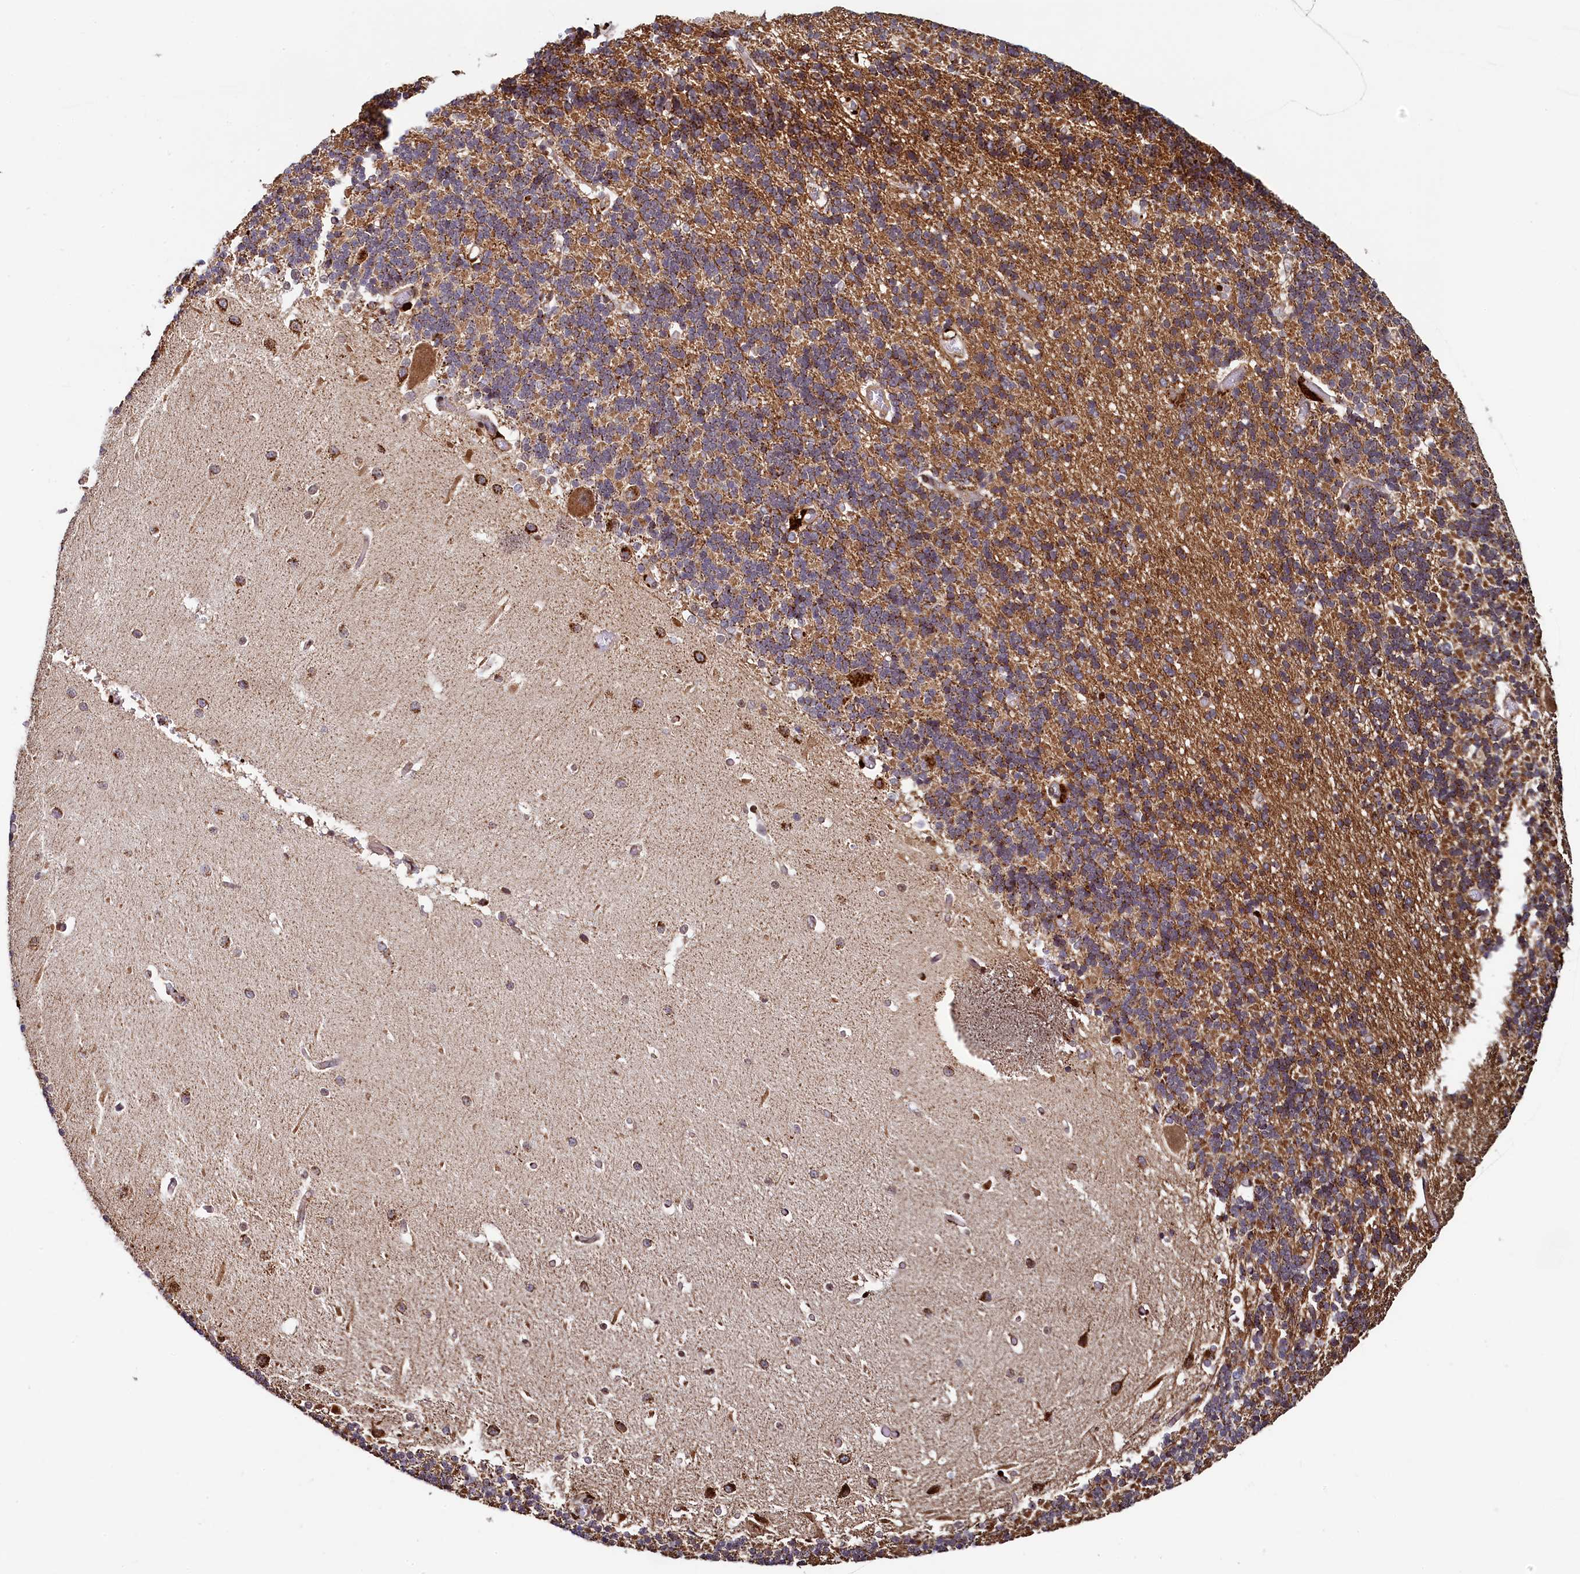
{"staining": {"intensity": "moderate", "quantity": ">75%", "location": "cytoplasmic/membranous"}, "tissue": "cerebellum", "cell_type": "Cells in granular layer", "image_type": "normal", "snomed": [{"axis": "morphology", "description": "Normal tissue, NOS"}, {"axis": "topography", "description": "Cerebellum"}], "caption": "A medium amount of moderate cytoplasmic/membranous expression is seen in about >75% of cells in granular layer in benign cerebellum. (DAB (3,3'-diaminobenzidine) IHC, brown staining for protein, blue staining for nuclei).", "gene": "ZNF577", "patient": {"sex": "male", "age": 37}}